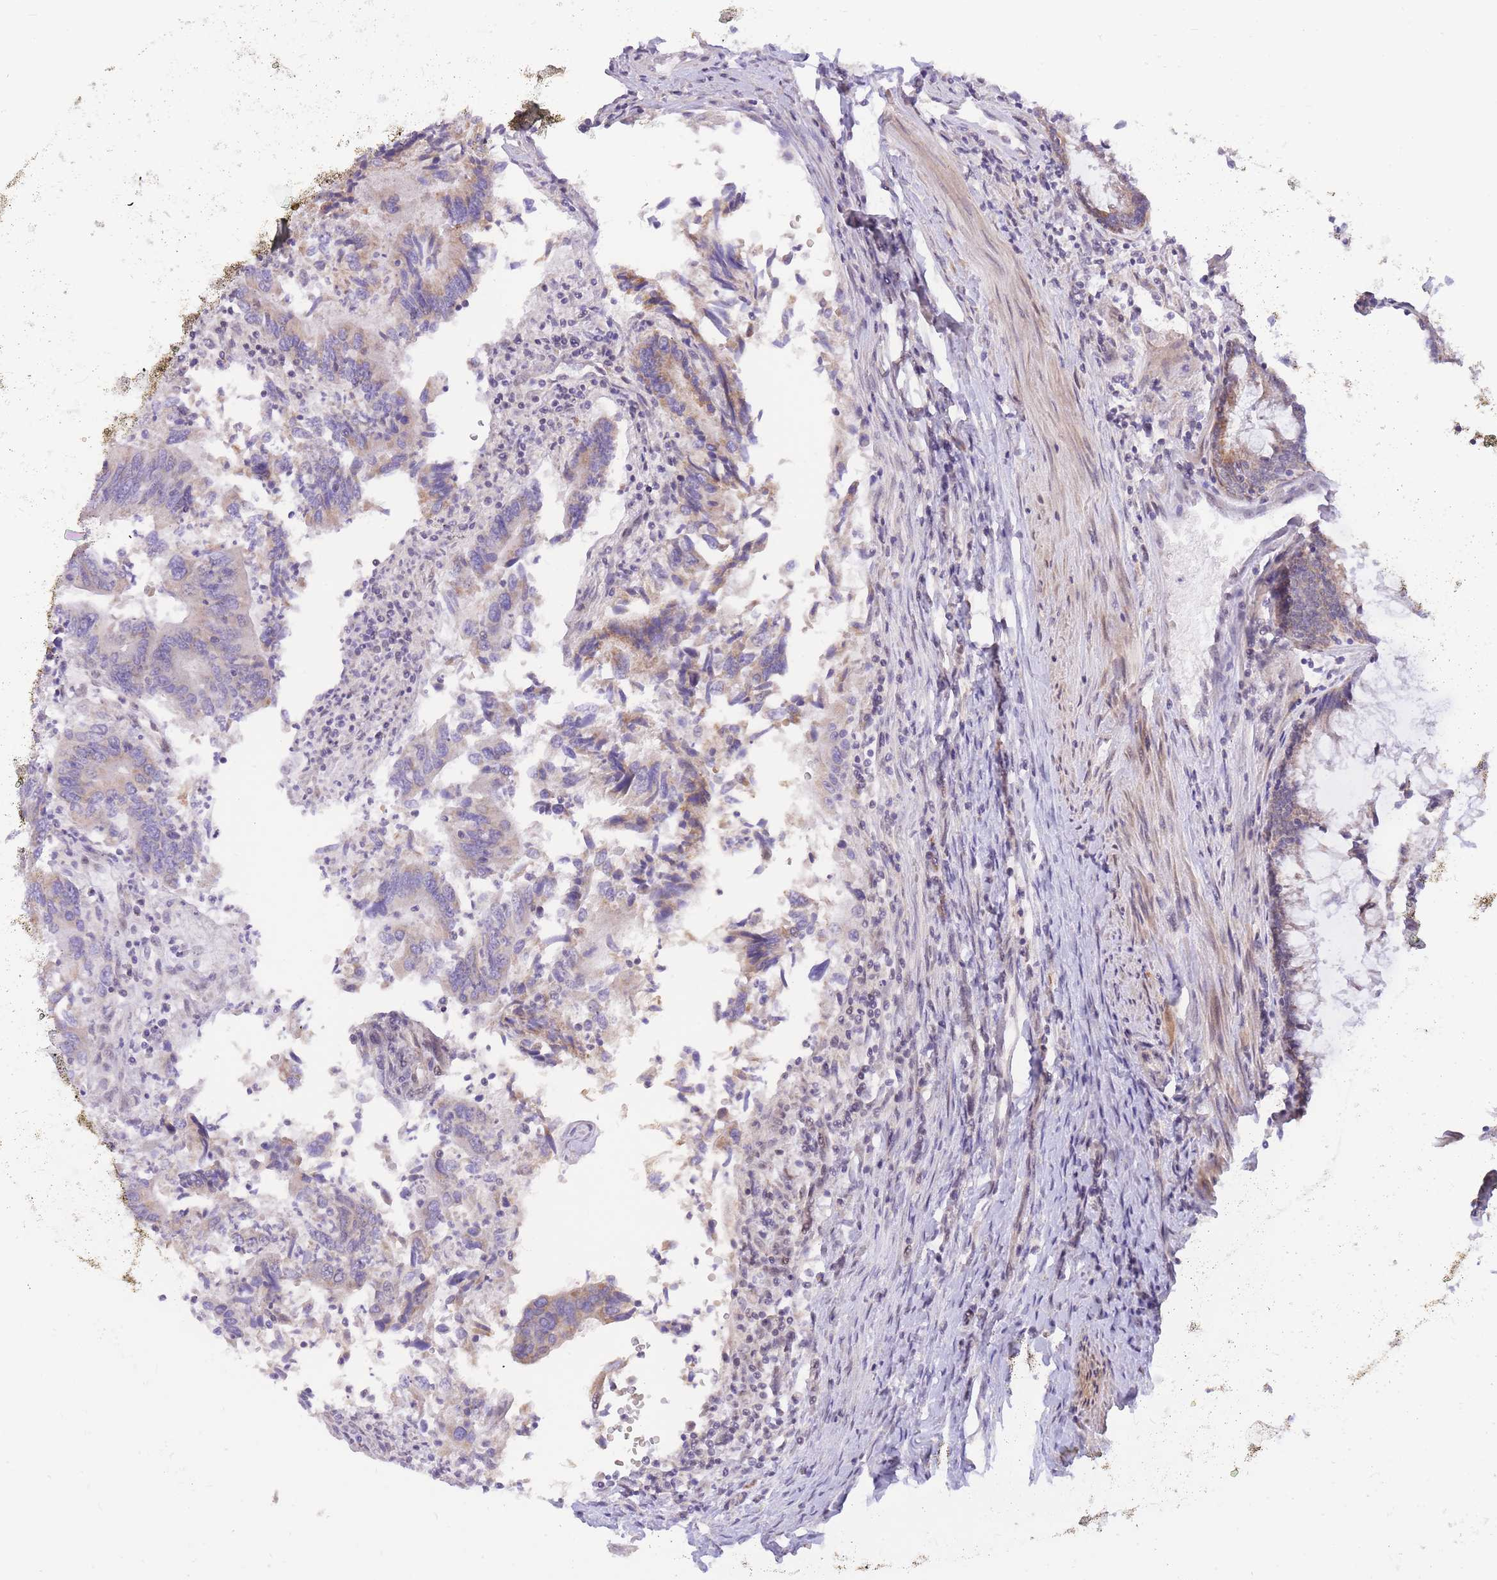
{"staining": {"intensity": "weak", "quantity": ">75%", "location": "cytoplasmic/membranous"}, "tissue": "colorectal cancer", "cell_type": "Tumor cells", "image_type": "cancer", "snomed": [{"axis": "morphology", "description": "Adenocarcinoma, NOS"}, {"axis": "topography", "description": "Colon"}], "caption": "Immunohistochemistry histopathology image of human colorectal adenocarcinoma stained for a protein (brown), which exhibits low levels of weak cytoplasmic/membranous staining in about >75% of tumor cells.", "gene": "MINDY2", "patient": {"sex": "female", "age": 67}}